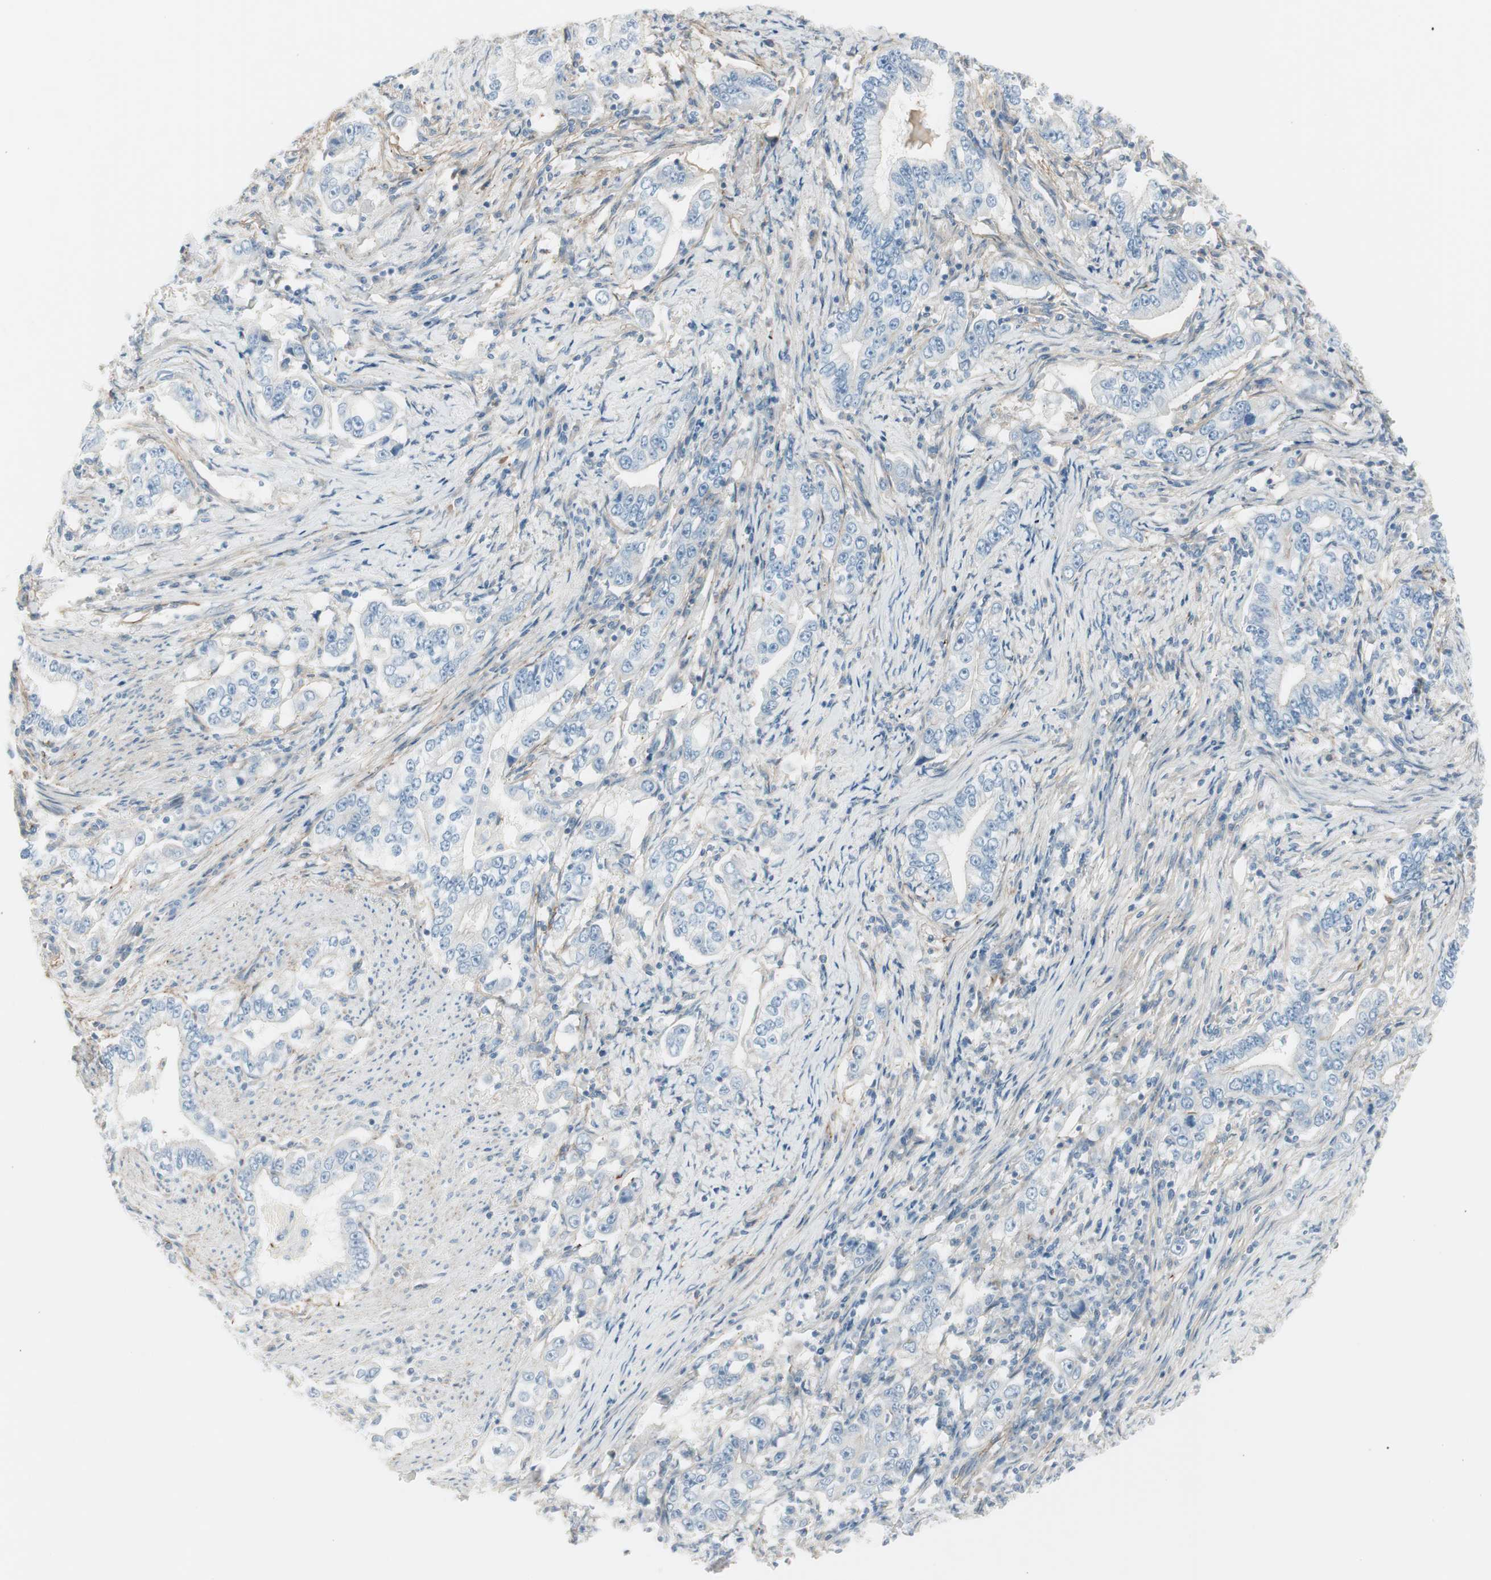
{"staining": {"intensity": "negative", "quantity": "none", "location": "none"}, "tissue": "stomach cancer", "cell_type": "Tumor cells", "image_type": "cancer", "snomed": [{"axis": "morphology", "description": "Adenocarcinoma, NOS"}, {"axis": "topography", "description": "Stomach, lower"}], "caption": "Histopathology image shows no significant protein staining in tumor cells of stomach cancer (adenocarcinoma).", "gene": "CACNA2D1", "patient": {"sex": "female", "age": 72}}